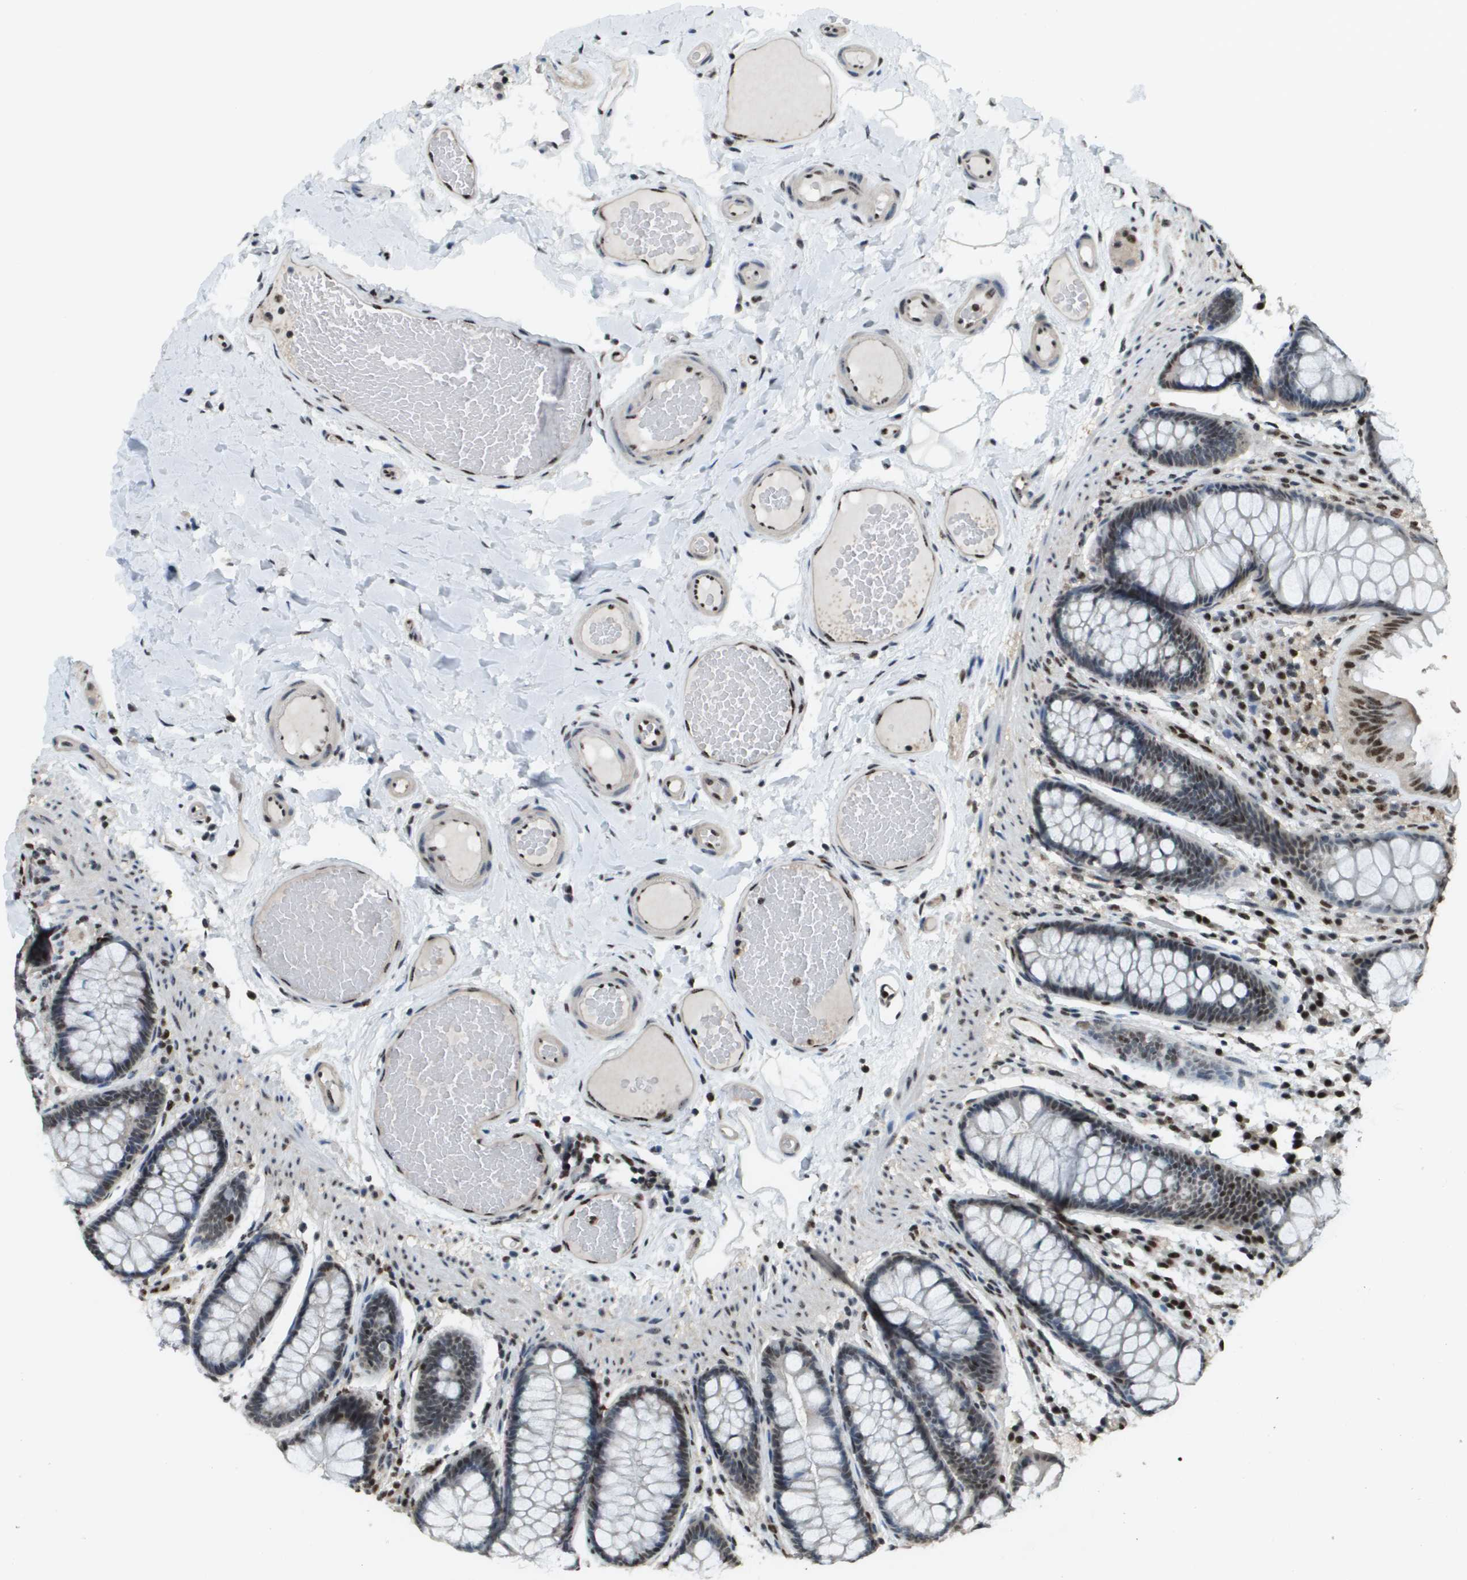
{"staining": {"intensity": "weak", "quantity": ">75%", "location": "nuclear"}, "tissue": "colon", "cell_type": "Endothelial cells", "image_type": "normal", "snomed": [{"axis": "morphology", "description": "Normal tissue, NOS"}, {"axis": "topography", "description": "Colon"}], "caption": "Protein staining of unremarkable colon reveals weak nuclear positivity in approximately >75% of endothelial cells. The protein is stained brown, and the nuclei are stained in blue (DAB (3,3'-diaminobenzidine) IHC with brightfield microscopy, high magnification).", "gene": "SP100", "patient": {"sex": "female", "age": 56}}